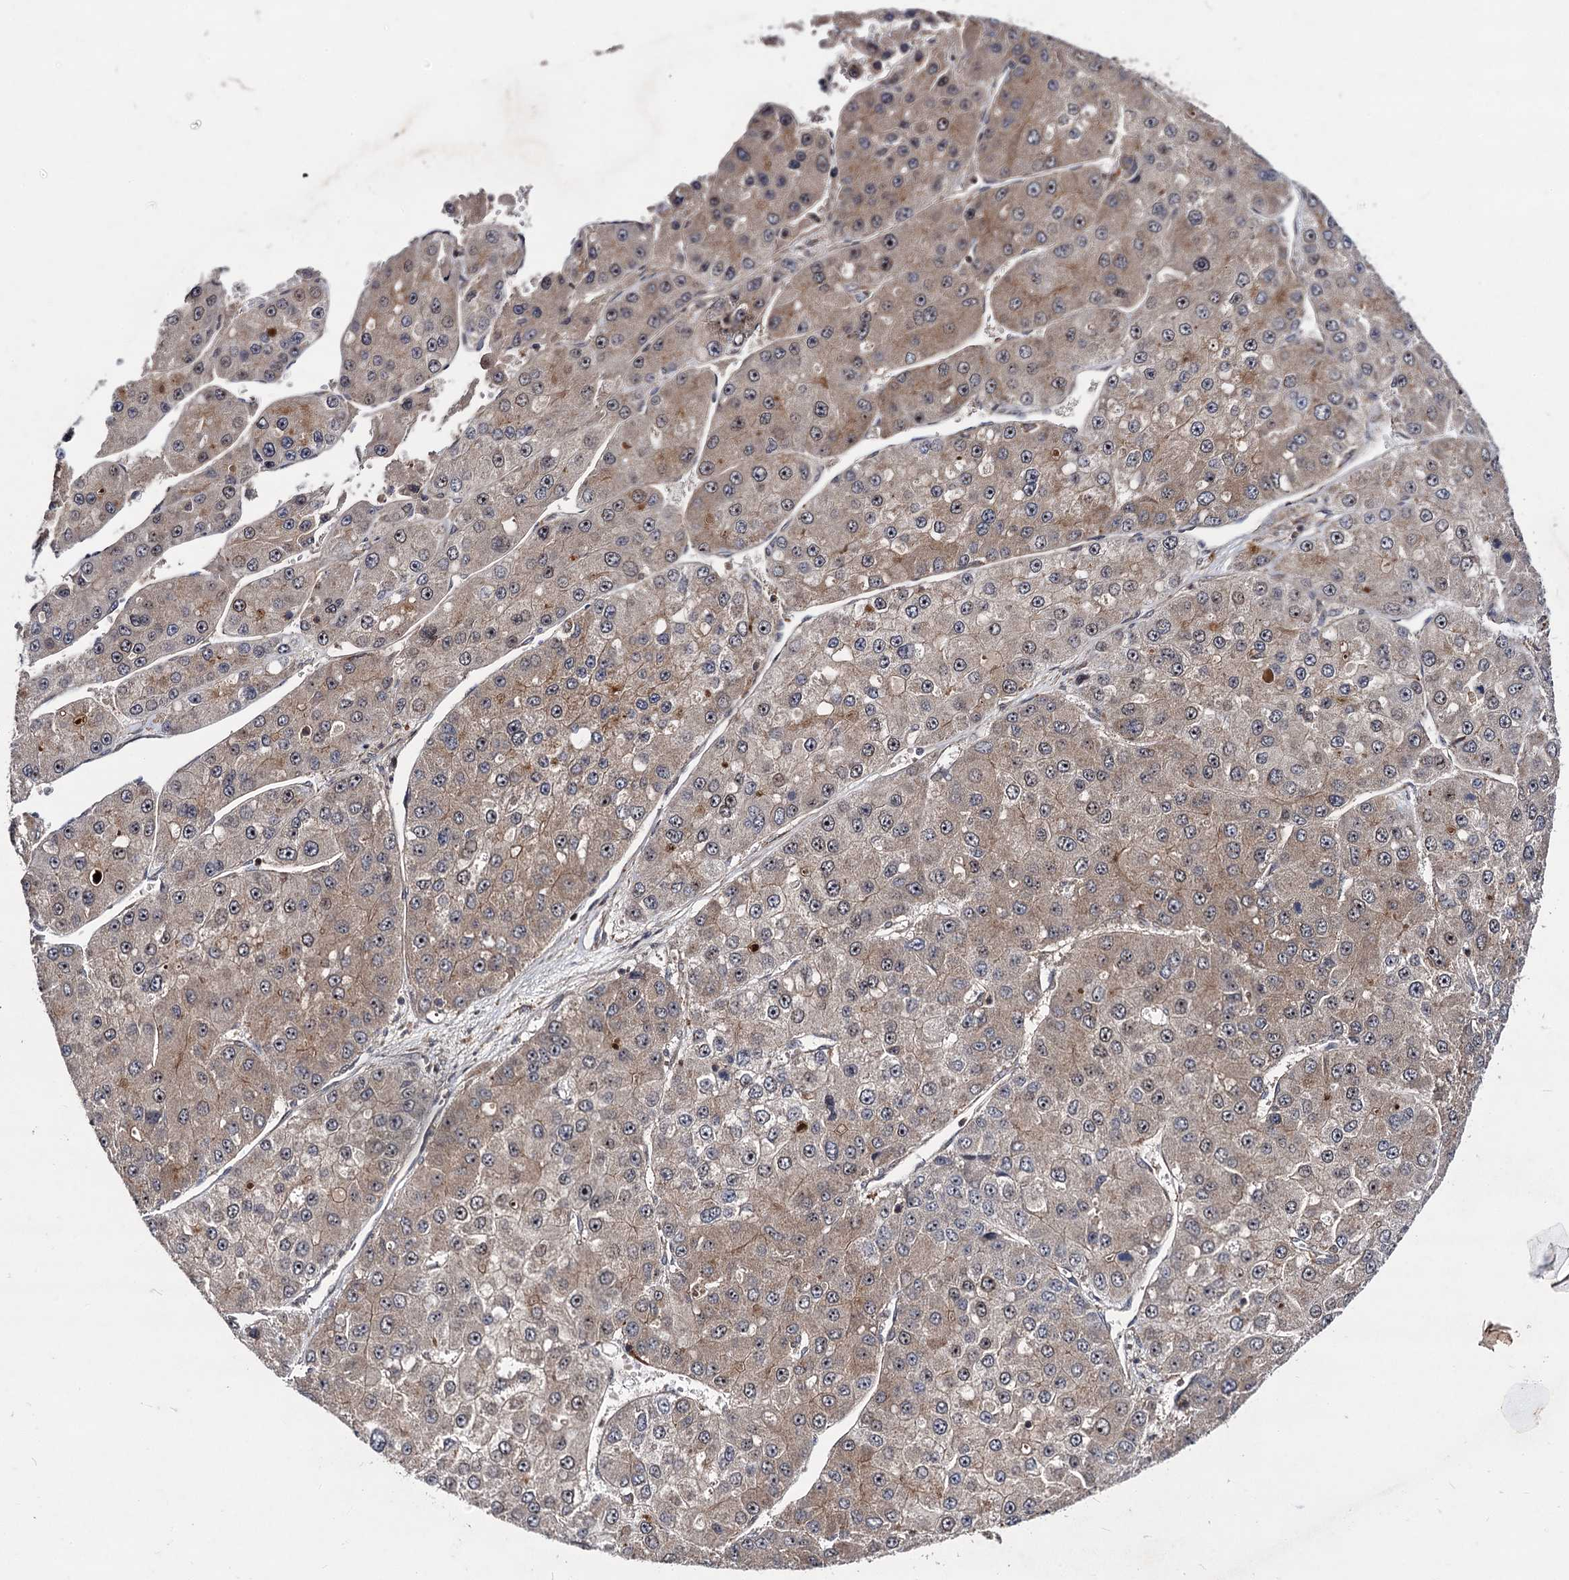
{"staining": {"intensity": "moderate", "quantity": "25%-75%", "location": "cytoplasmic/membranous"}, "tissue": "liver cancer", "cell_type": "Tumor cells", "image_type": "cancer", "snomed": [{"axis": "morphology", "description": "Carcinoma, Hepatocellular, NOS"}, {"axis": "topography", "description": "Liver"}], "caption": "Immunohistochemical staining of liver cancer displays medium levels of moderate cytoplasmic/membranous protein expression in approximately 25%-75% of tumor cells.", "gene": "KXD1", "patient": {"sex": "female", "age": 73}}